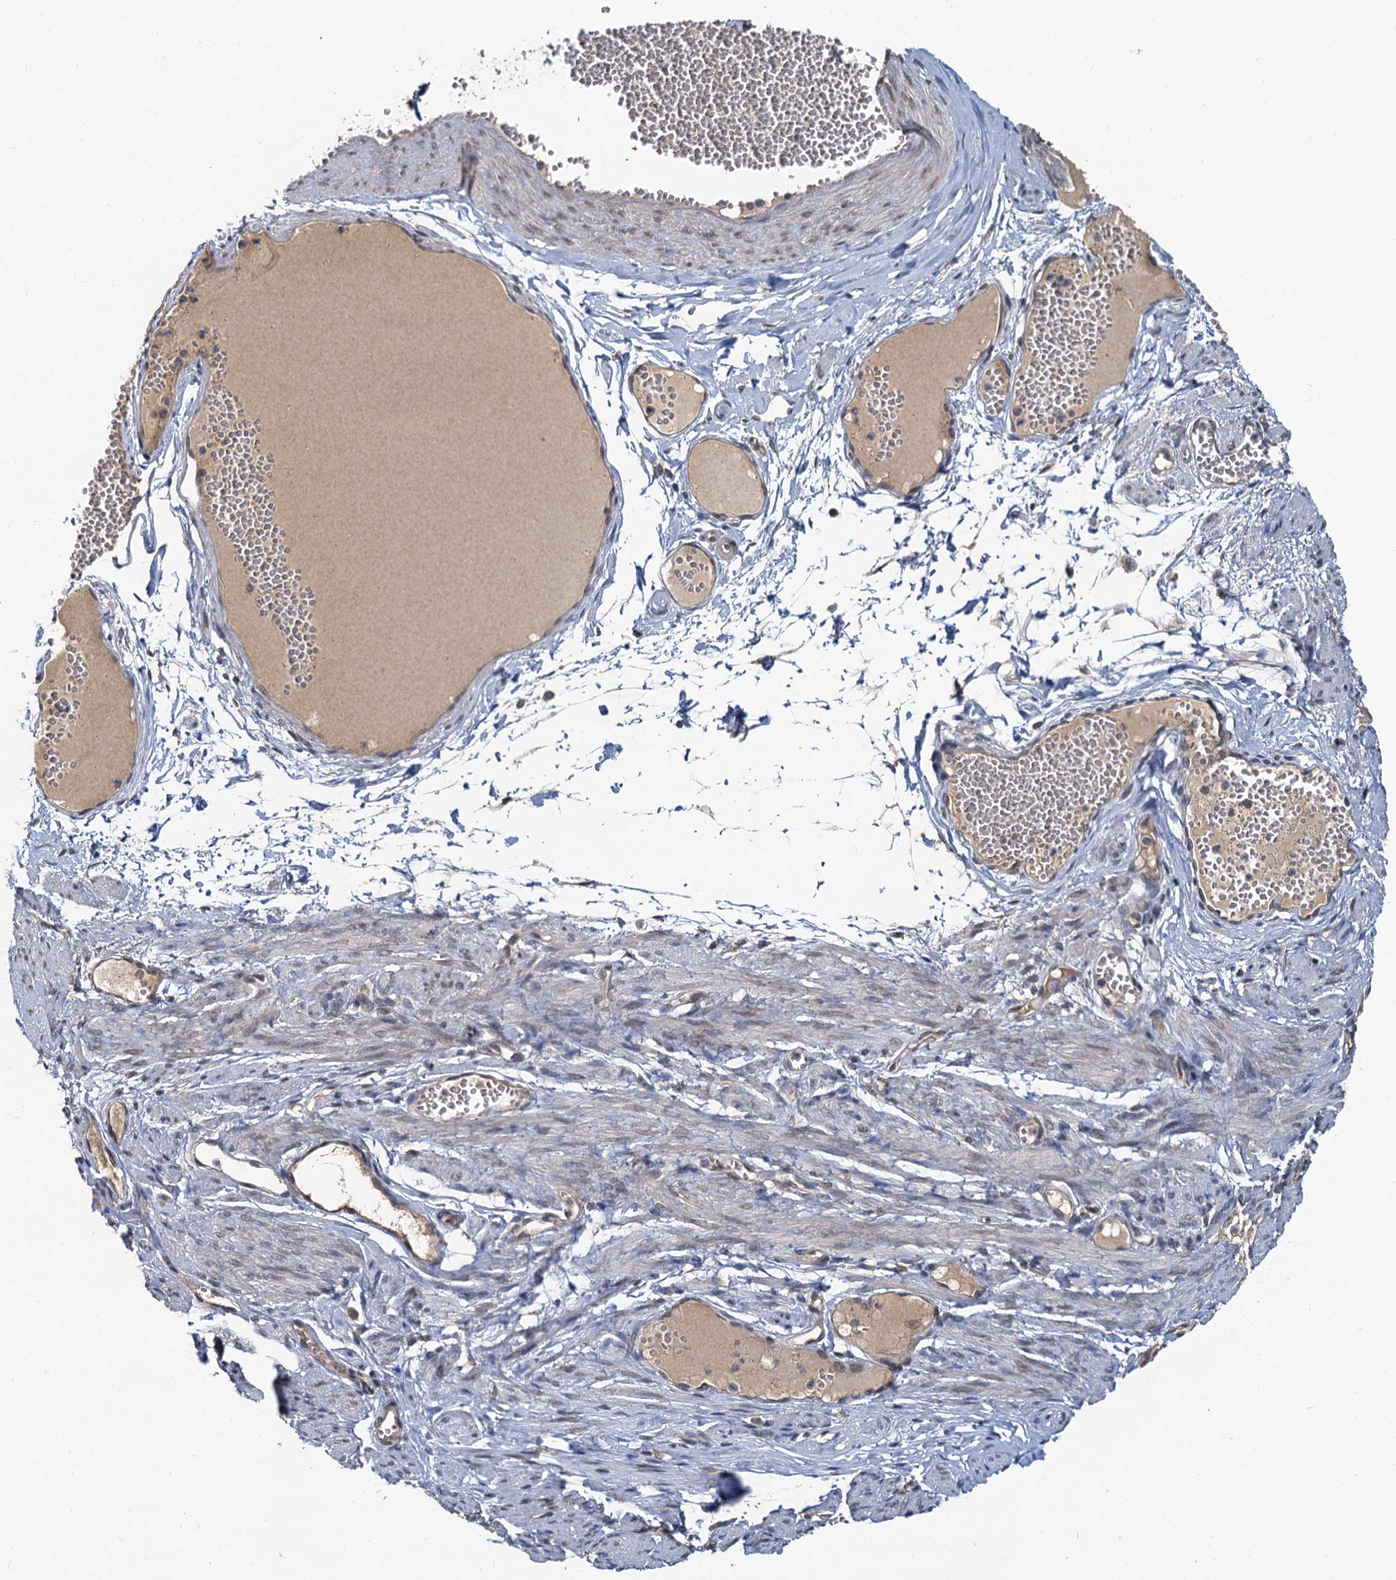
{"staining": {"intensity": "negative", "quantity": "none", "location": "none"}, "tissue": "adipose tissue", "cell_type": "Adipocytes", "image_type": "normal", "snomed": [{"axis": "morphology", "description": "Normal tissue, NOS"}, {"axis": "topography", "description": "Smooth muscle"}, {"axis": "topography", "description": "Peripheral nerve tissue"}], "caption": "A histopathology image of human adipose tissue is negative for staining in adipocytes. (Stains: DAB immunohistochemistry with hematoxylin counter stain, Microscopy: brightfield microscopy at high magnification).", "gene": "ZNF324", "patient": {"sex": "female", "age": 39}}